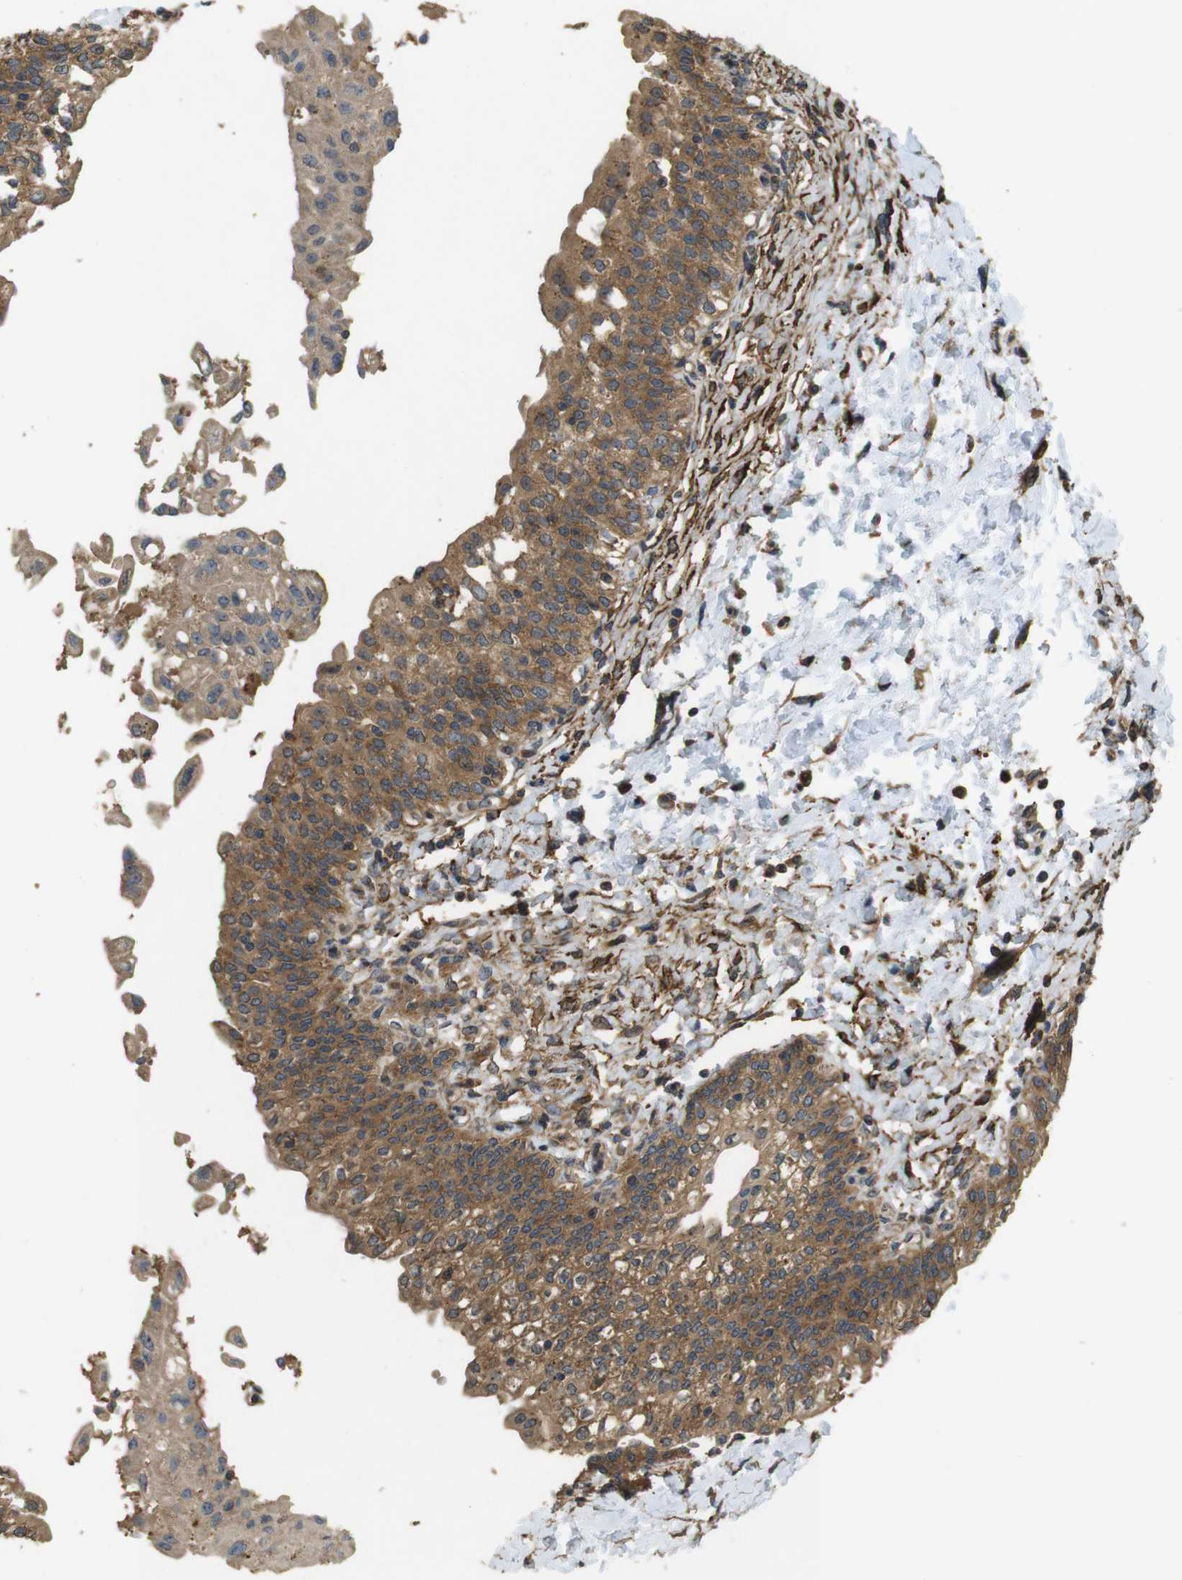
{"staining": {"intensity": "moderate", "quantity": ">75%", "location": "cytoplasmic/membranous"}, "tissue": "urinary bladder", "cell_type": "Urothelial cells", "image_type": "normal", "snomed": [{"axis": "morphology", "description": "Normal tissue, NOS"}, {"axis": "topography", "description": "Urinary bladder"}], "caption": "Immunohistochemical staining of unremarkable urinary bladder shows medium levels of moderate cytoplasmic/membranous expression in about >75% of urothelial cells. (DAB (3,3'-diaminobenzidine) IHC with brightfield microscopy, high magnification).", "gene": "BNIP3", "patient": {"sex": "male", "age": 55}}